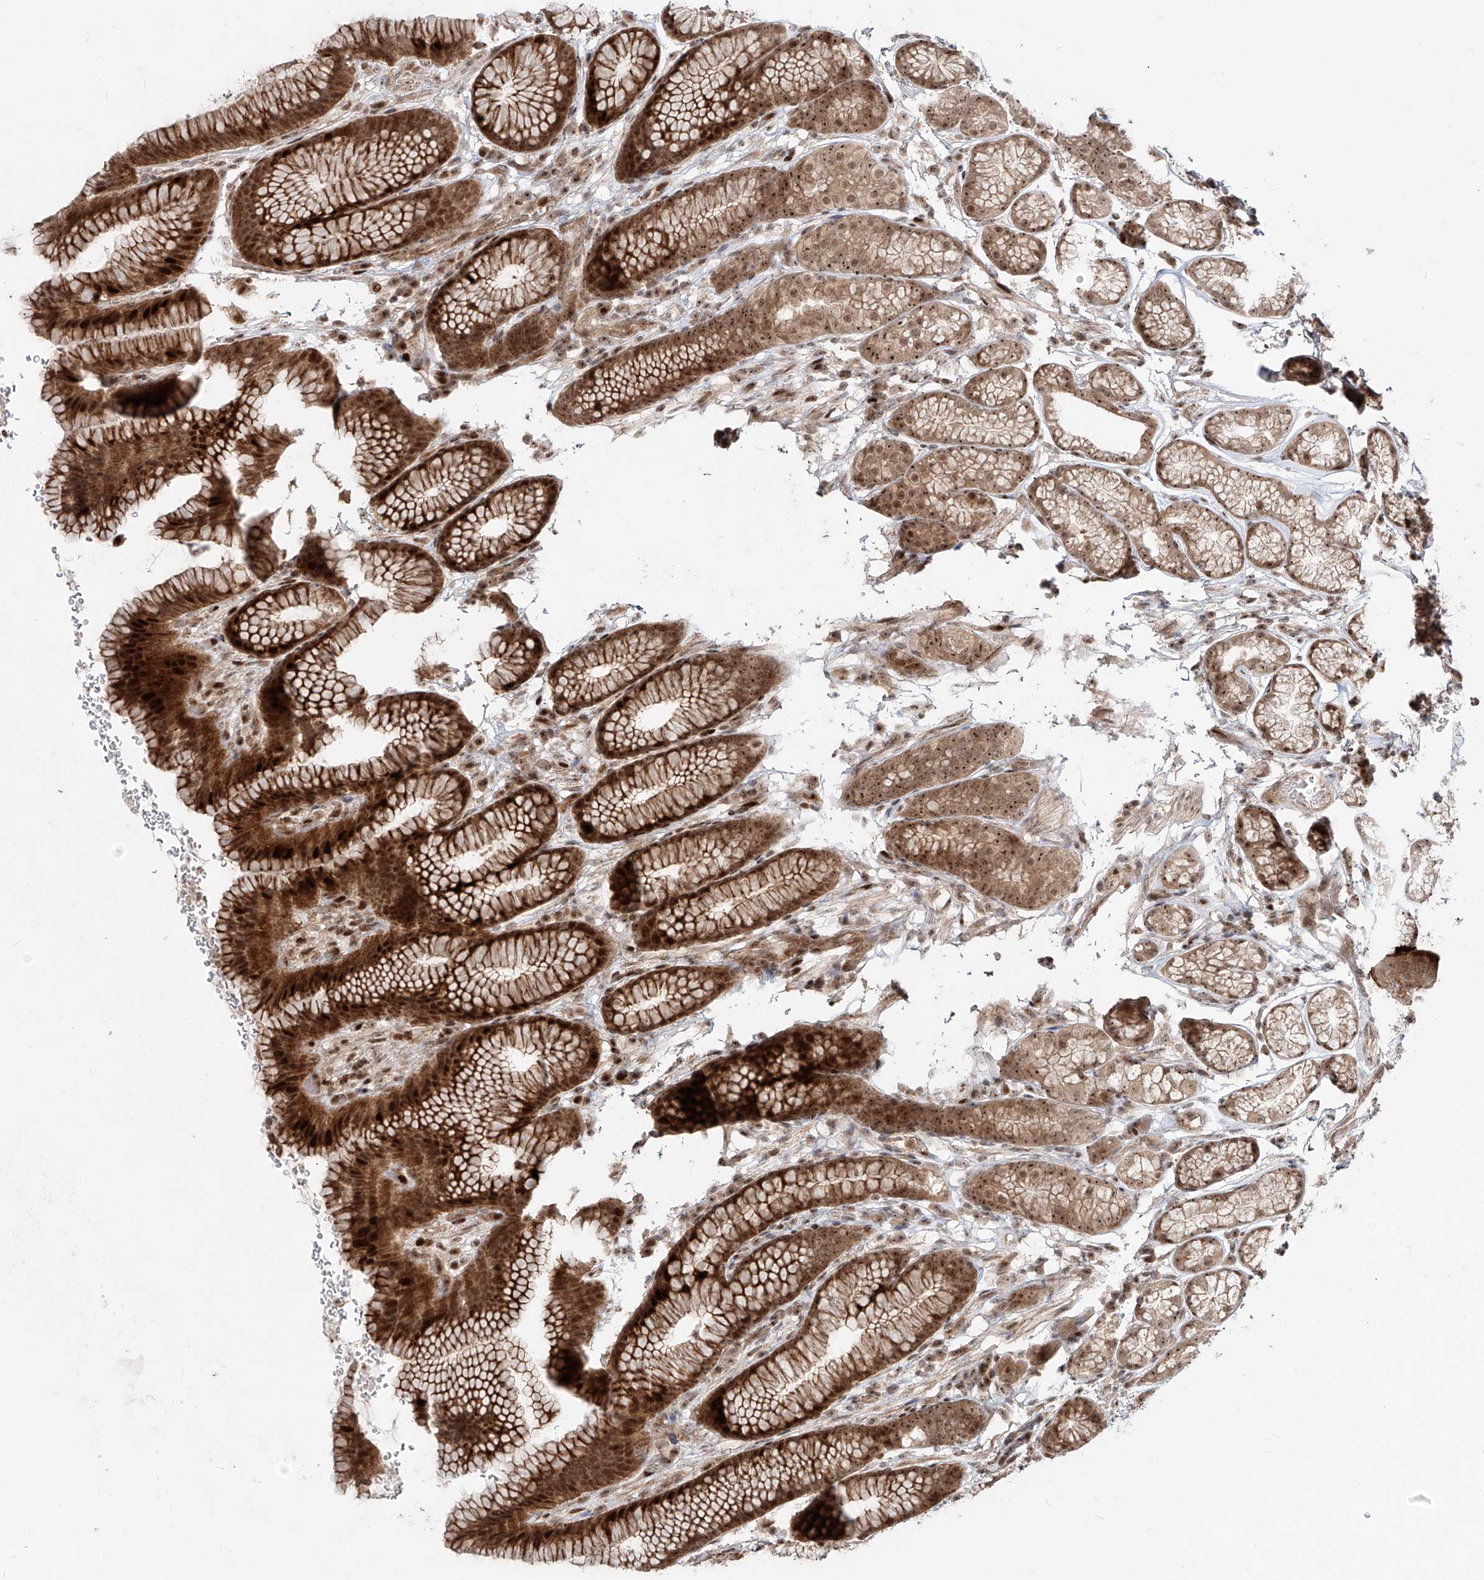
{"staining": {"intensity": "strong", "quantity": "25%-75%", "location": "cytoplasmic/membranous,nuclear"}, "tissue": "stomach", "cell_type": "Glandular cells", "image_type": "normal", "snomed": [{"axis": "morphology", "description": "Normal tissue, NOS"}, {"axis": "topography", "description": "Stomach"}], "caption": "An immunohistochemistry histopathology image of normal tissue is shown. Protein staining in brown shows strong cytoplasmic/membranous,nuclear positivity in stomach within glandular cells.", "gene": "ZNF710", "patient": {"sex": "male", "age": 42}}